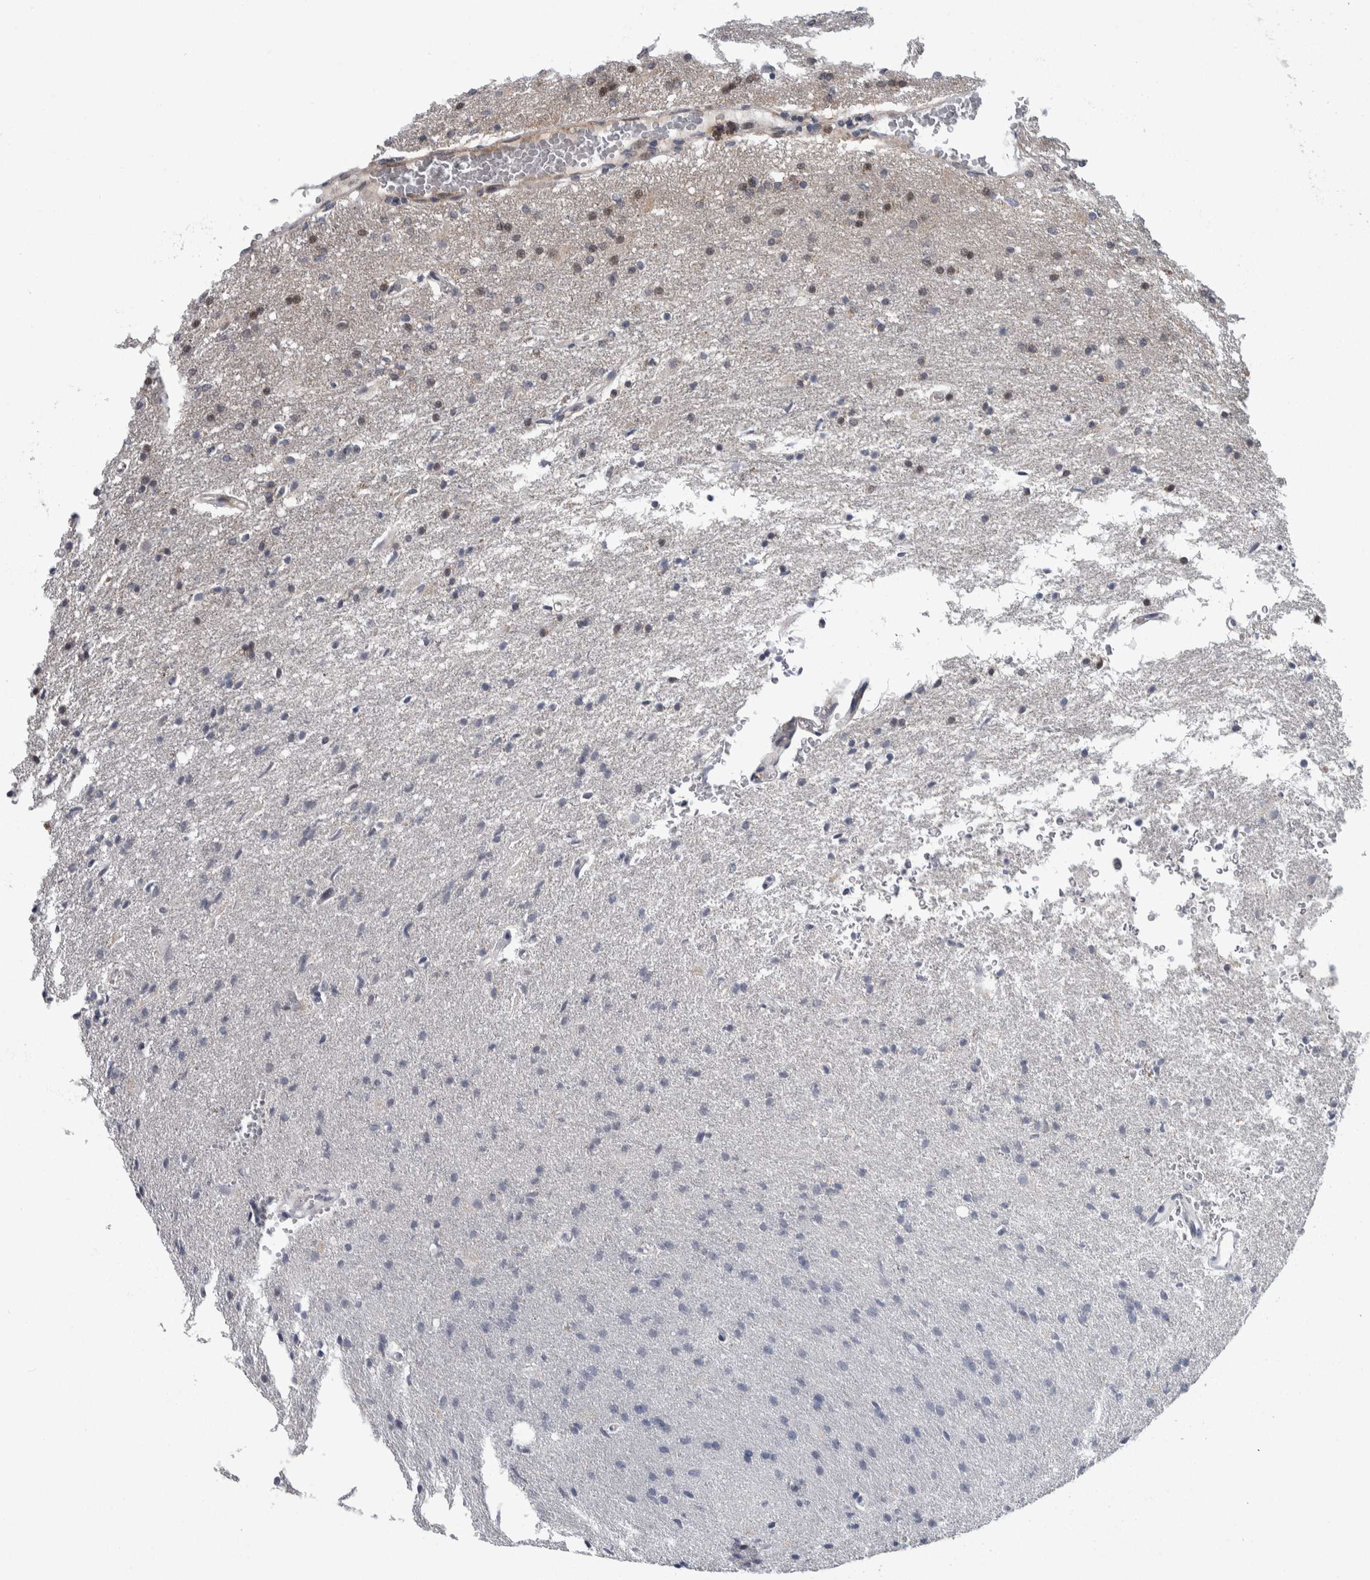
{"staining": {"intensity": "negative", "quantity": "none", "location": "none"}, "tissue": "glioma", "cell_type": "Tumor cells", "image_type": "cancer", "snomed": [{"axis": "morphology", "description": "Normal tissue, NOS"}, {"axis": "morphology", "description": "Glioma, malignant, High grade"}, {"axis": "topography", "description": "Cerebral cortex"}], "caption": "Immunohistochemistry (IHC) histopathology image of neoplastic tissue: human malignant glioma (high-grade) stained with DAB reveals no significant protein staining in tumor cells.", "gene": "PTPA", "patient": {"sex": "male", "age": 77}}